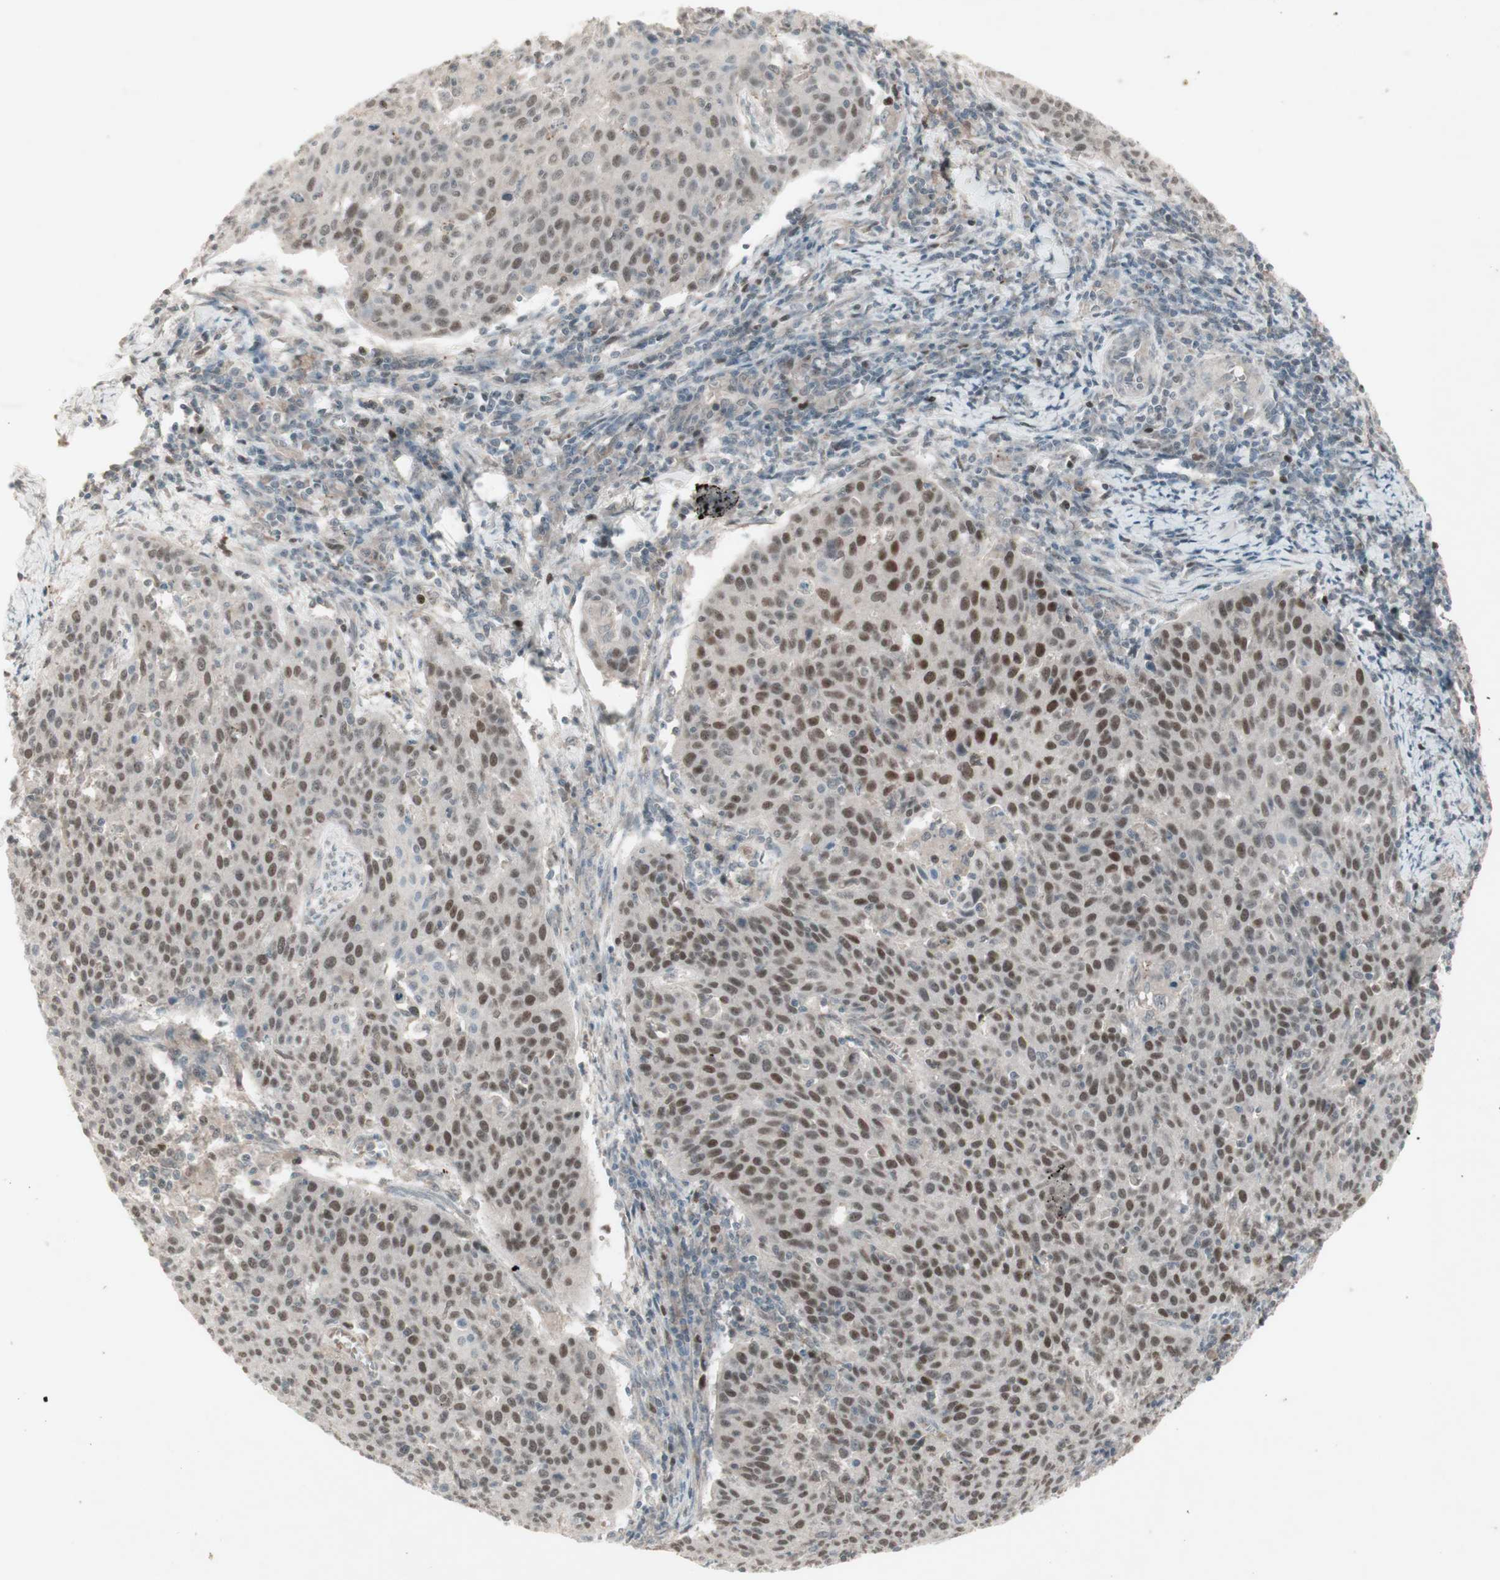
{"staining": {"intensity": "moderate", "quantity": ">75%", "location": "nuclear"}, "tissue": "cervical cancer", "cell_type": "Tumor cells", "image_type": "cancer", "snomed": [{"axis": "morphology", "description": "Squamous cell carcinoma, NOS"}, {"axis": "topography", "description": "Cervix"}], "caption": "The micrograph shows a brown stain indicating the presence of a protein in the nuclear of tumor cells in cervical squamous cell carcinoma. (DAB (3,3'-diaminobenzidine) = brown stain, brightfield microscopy at high magnification).", "gene": "MSH6", "patient": {"sex": "female", "age": 38}}